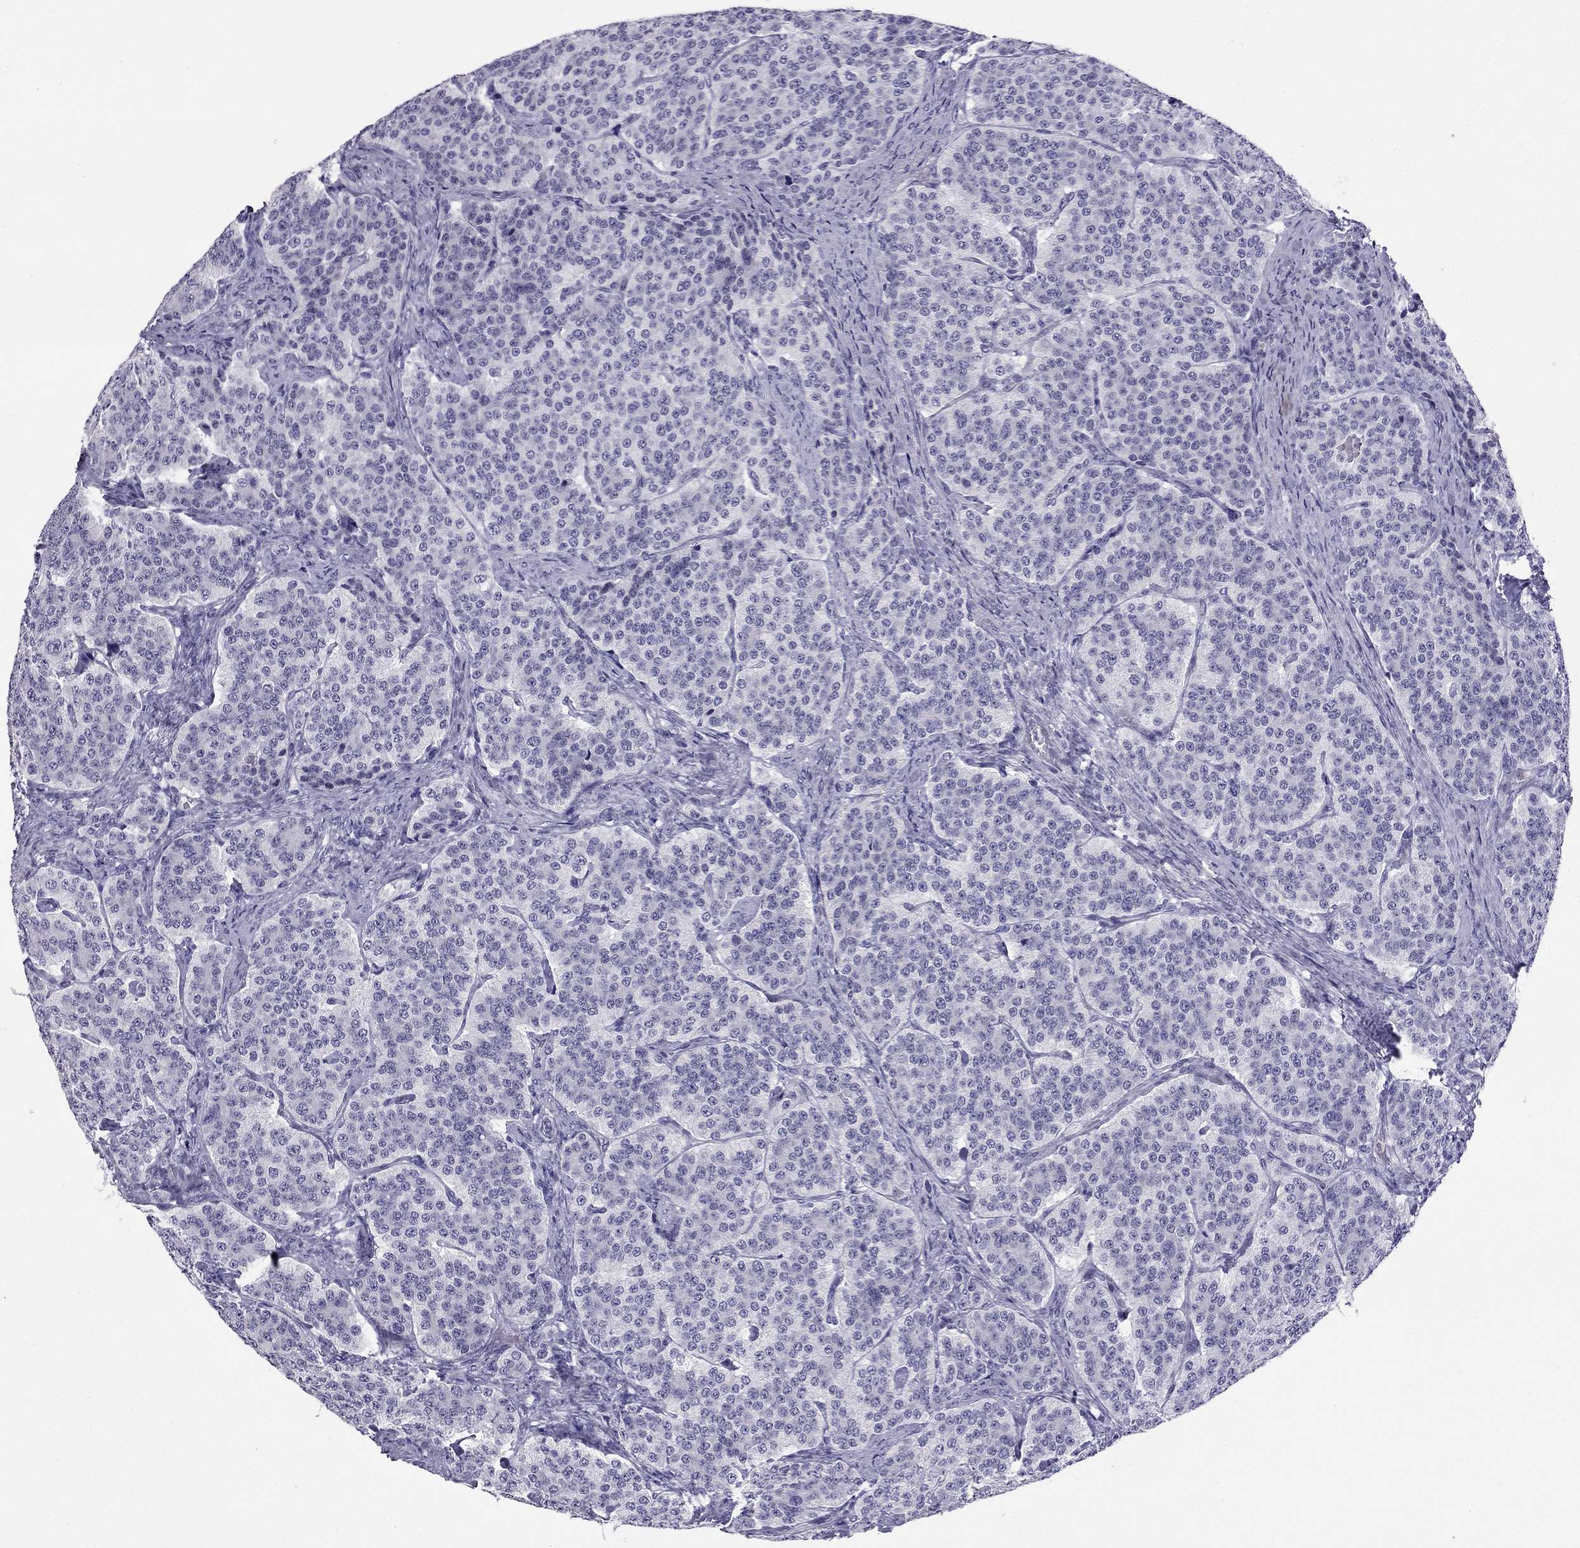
{"staining": {"intensity": "negative", "quantity": "none", "location": "none"}, "tissue": "carcinoid", "cell_type": "Tumor cells", "image_type": "cancer", "snomed": [{"axis": "morphology", "description": "Carcinoid, malignant, NOS"}, {"axis": "topography", "description": "Small intestine"}], "caption": "Protein analysis of carcinoid (malignant) displays no significant staining in tumor cells.", "gene": "CROCC2", "patient": {"sex": "female", "age": 58}}